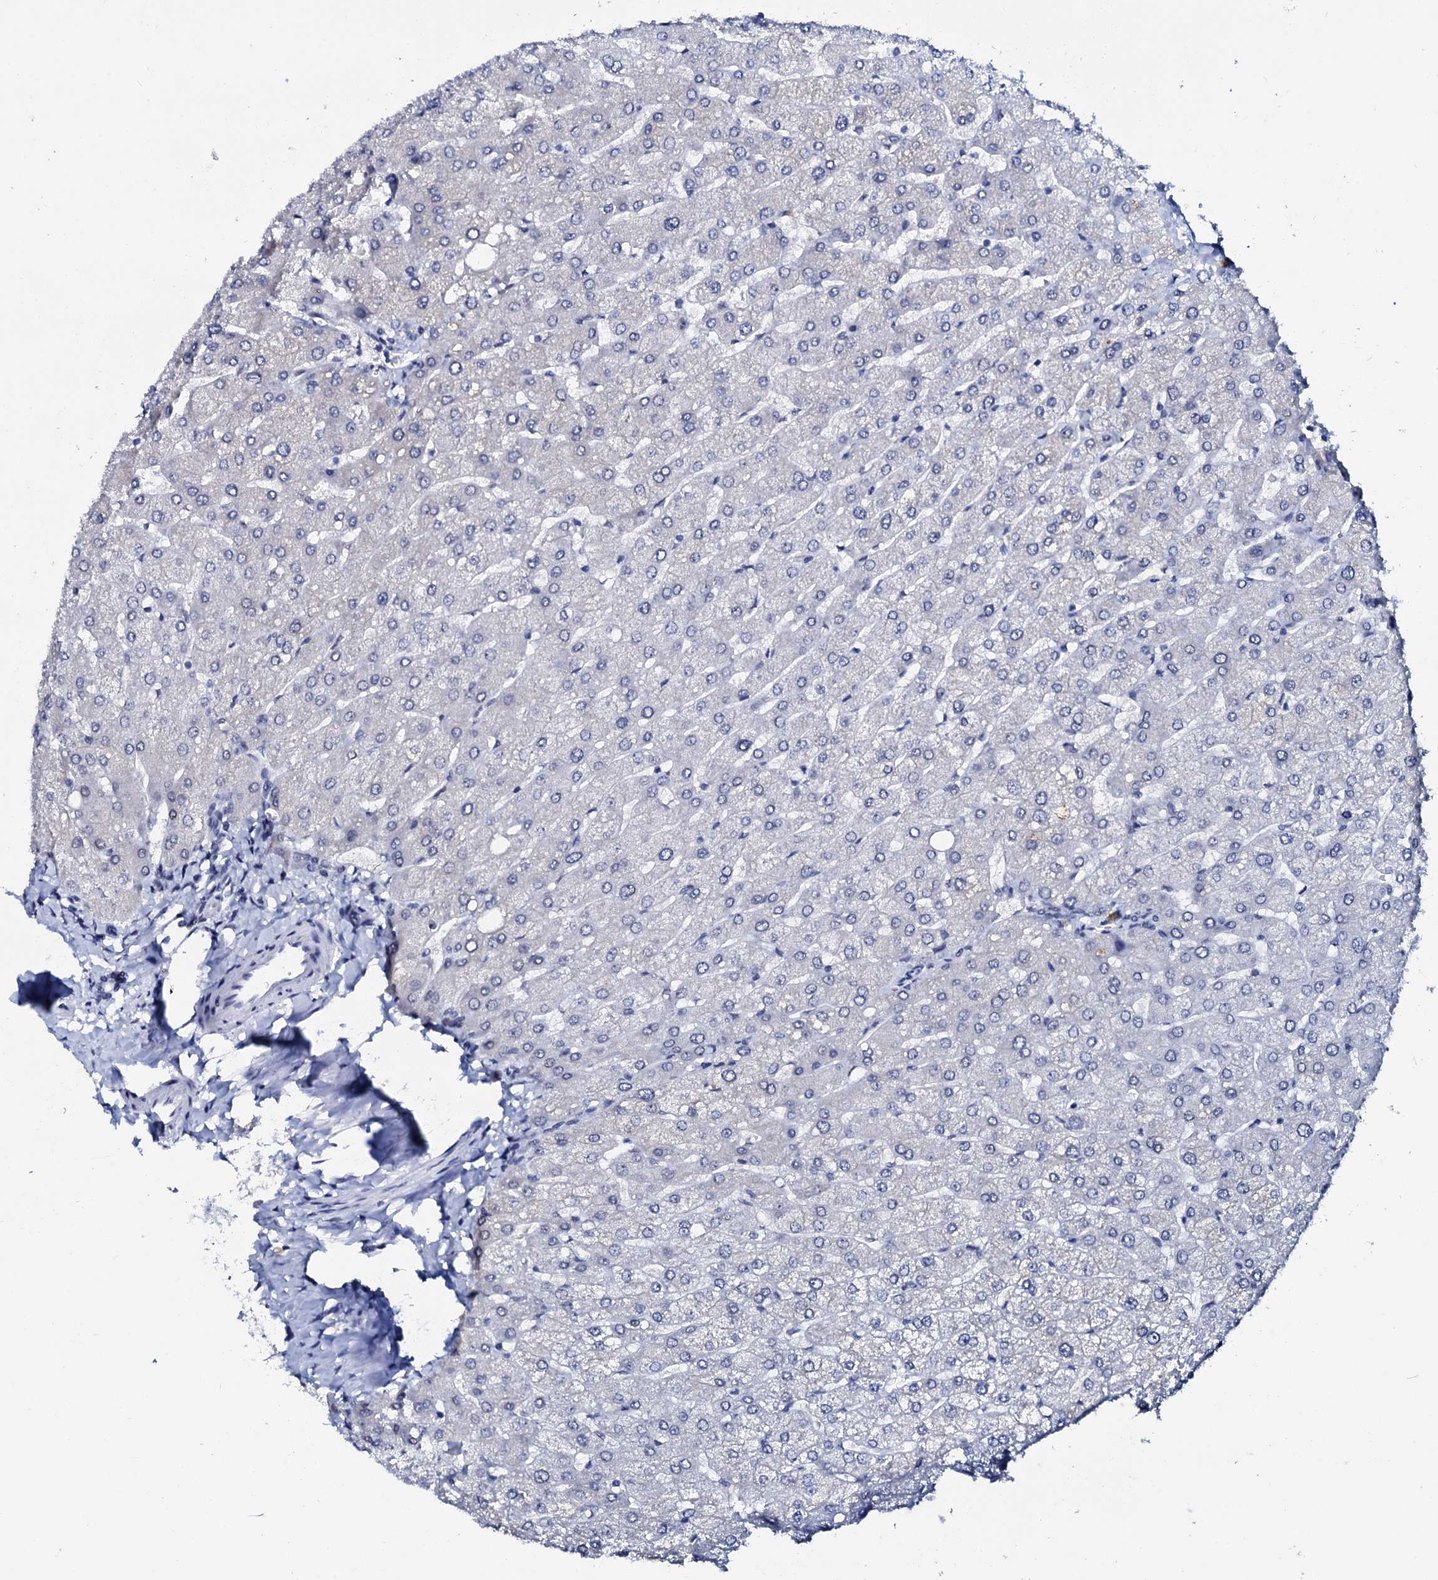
{"staining": {"intensity": "negative", "quantity": "none", "location": "none"}, "tissue": "liver", "cell_type": "Cholangiocytes", "image_type": "normal", "snomed": [{"axis": "morphology", "description": "Normal tissue, NOS"}, {"axis": "topography", "description": "Liver"}], "caption": "DAB immunohistochemical staining of normal human liver exhibits no significant expression in cholangiocytes. The staining is performed using DAB (3,3'-diaminobenzidine) brown chromogen with nuclei counter-stained in using hematoxylin.", "gene": "SPATA19", "patient": {"sex": "male", "age": 55}}